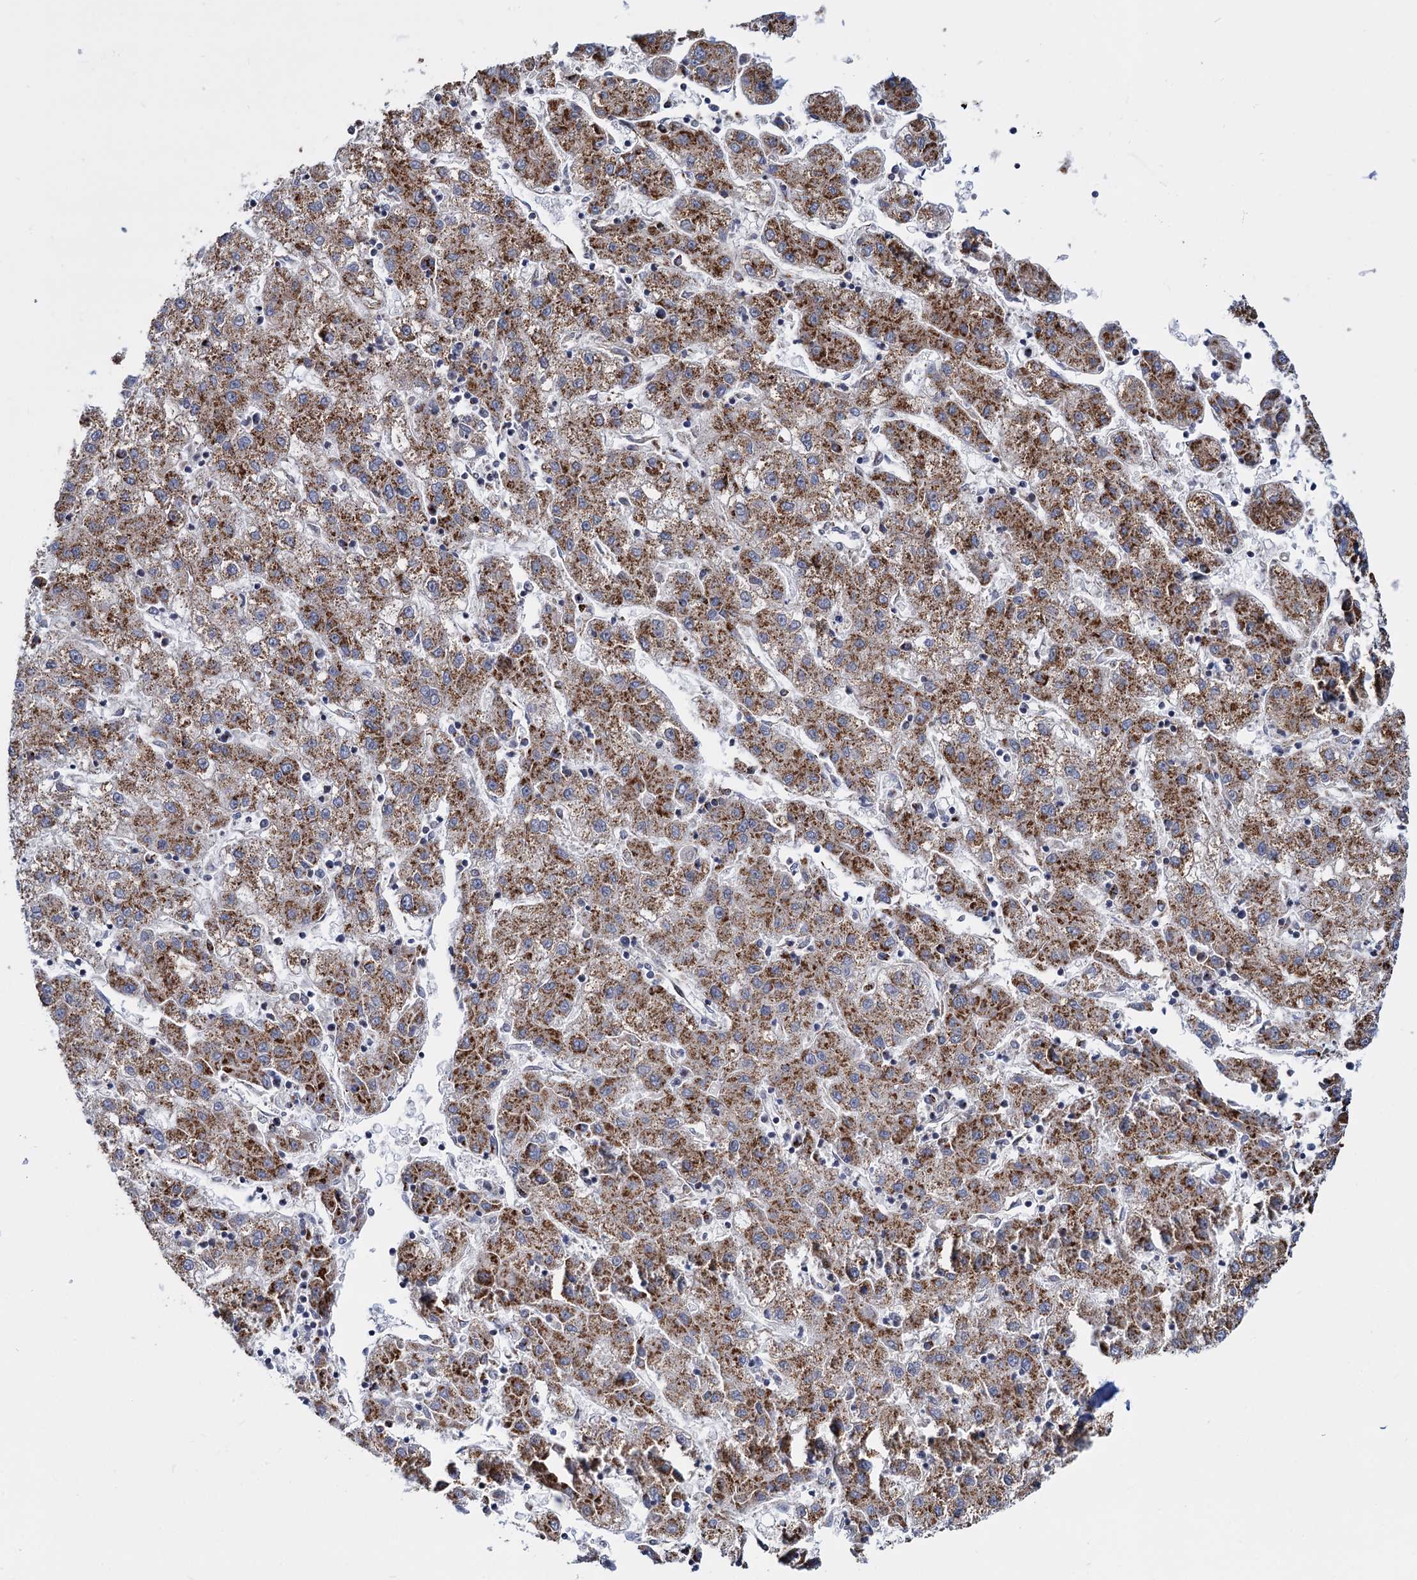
{"staining": {"intensity": "strong", "quantity": ">75%", "location": "cytoplasmic/membranous"}, "tissue": "liver cancer", "cell_type": "Tumor cells", "image_type": "cancer", "snomed": [{"axis": "morphology", "description": "Carcinoma, Hepatocellular, NOS"}, {"axis": "topography", "description": "Liver"}], "caption": "A brown stain shows strong cytoplasmic/membranous expression of a protein in human liver hepatocellular carcinoma tumor cells.", "gene": "SUPT20H", "patient": {"sex": "male", "age": 72}}